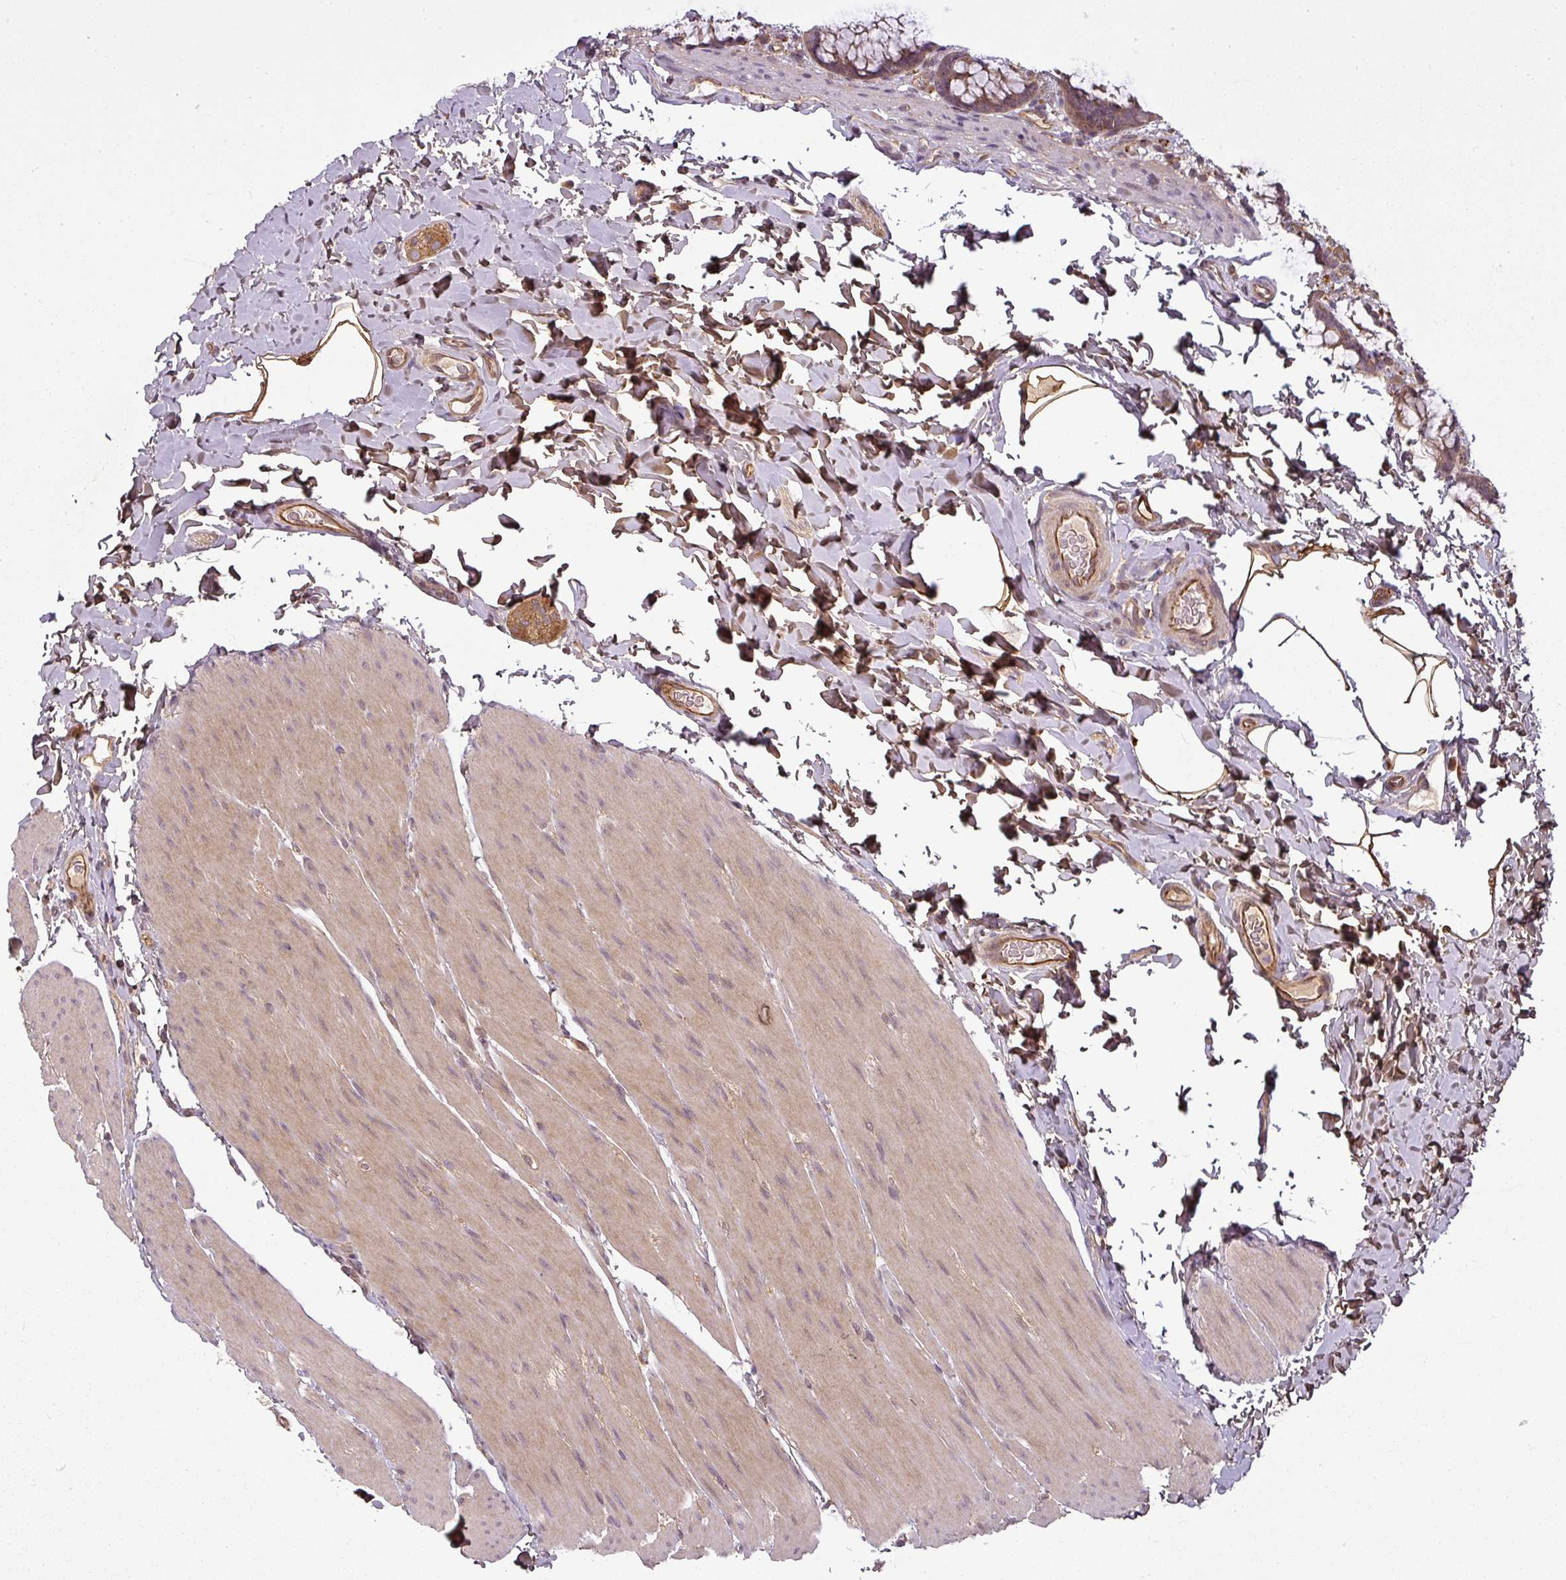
{"staining": {"intensity": "moderate", "quantity": ">75%", "location": "cytoplasmic/membranous"}, "tissue": "colon", "cell_type": "Endothelial cells", "image_type": "normal", "snomed": [{"axis": "morphology", "description": "Normal tissue, NOS"}, {"axis": "topography", "description": "Colon"}], "caption": "An image of human colon stained for a protein reveals moderate cytoplasmic/membranous brown staining in endothelial cells. The staining was performed using DAB (3,3'-diaminobenzidine), with brown indicating positive protein expression. Nuclei are stained blue with hematoxylin.", "gene": "DIMT1", "patient": {"sex": "male", "age": 46}}